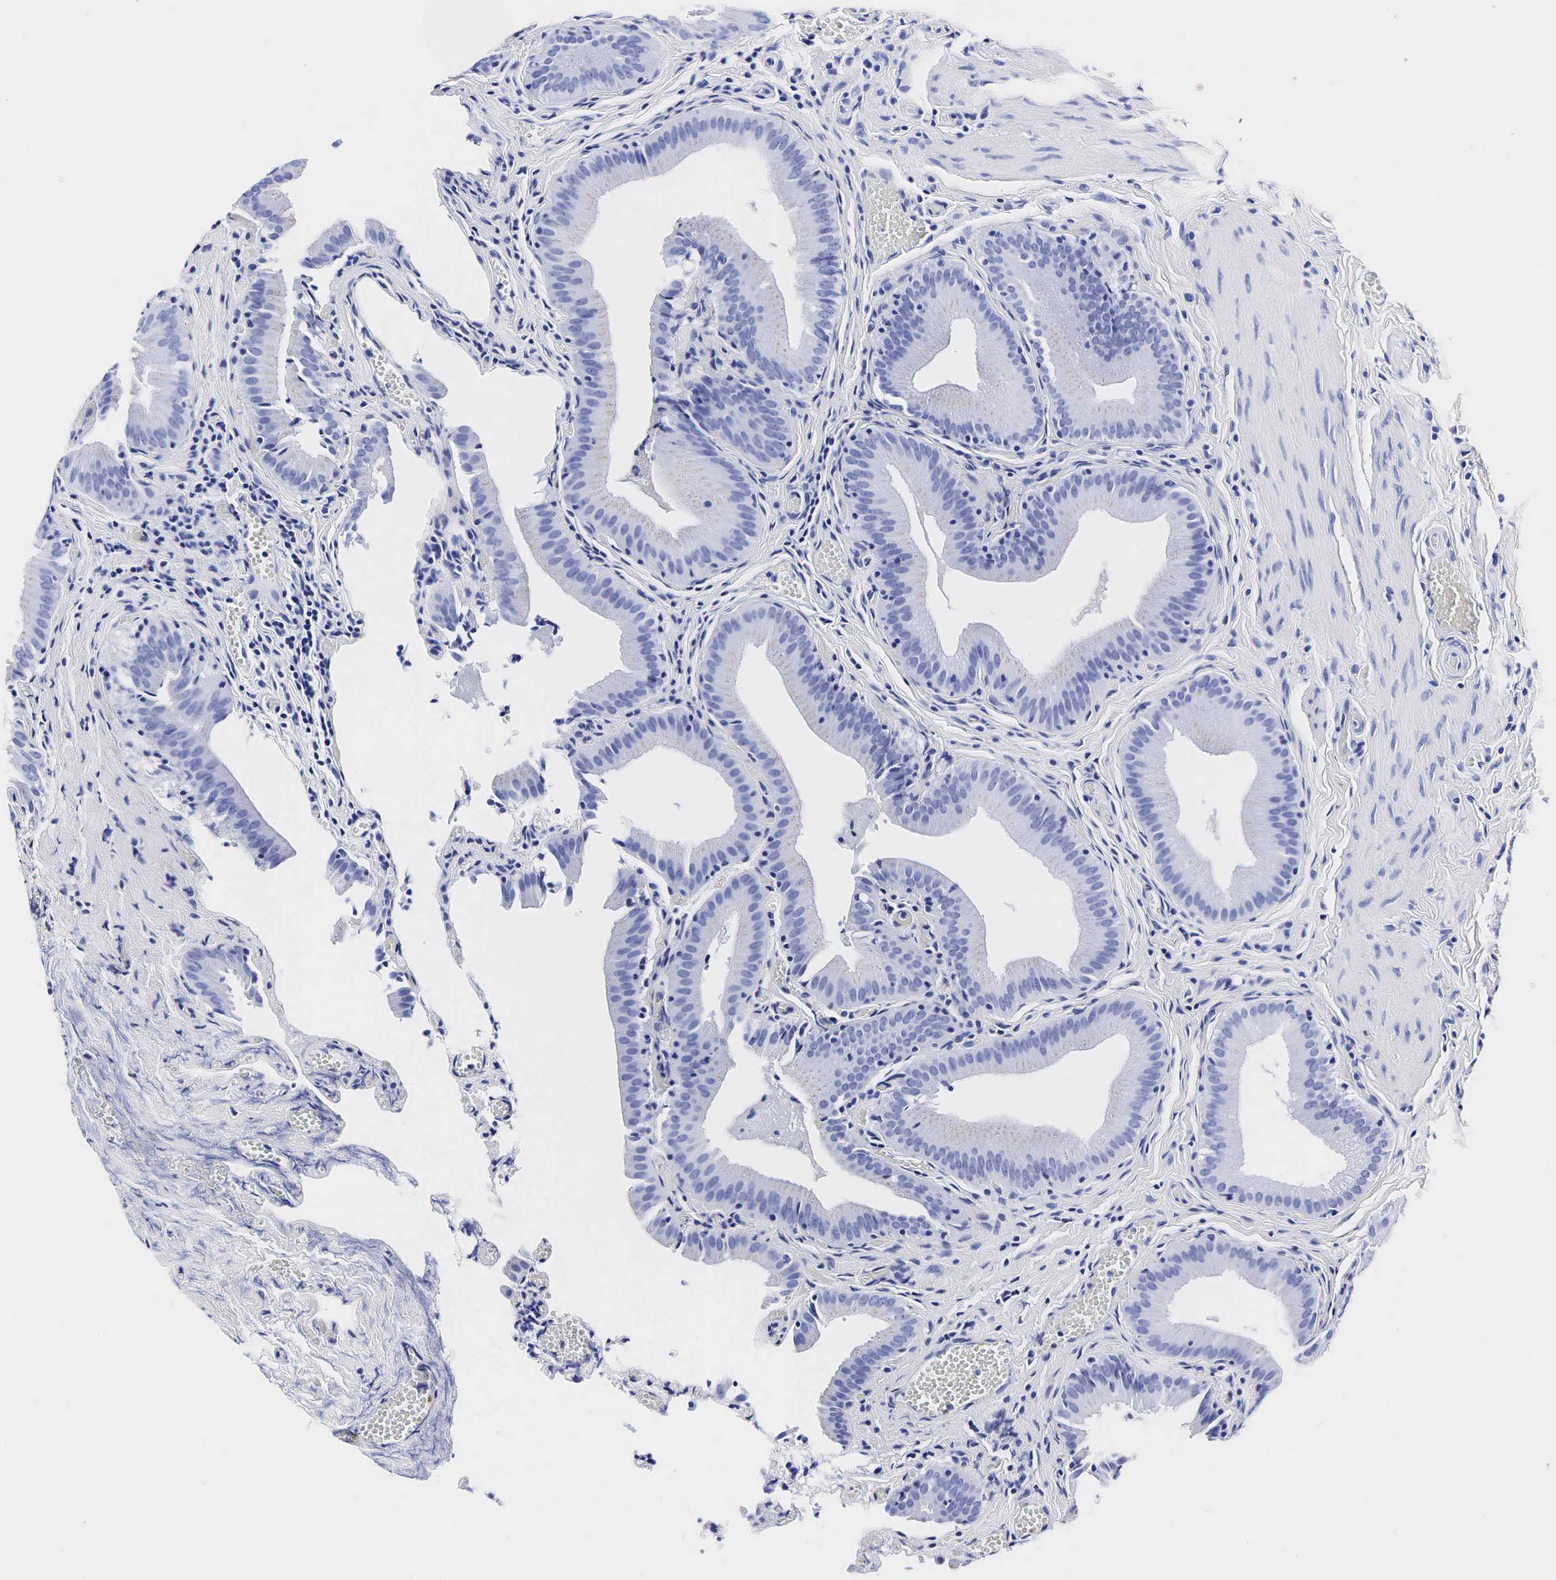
{"staining": {"intensity": "negative", "quantity": "none", "location": "none"}, "tissue": "gallbladder", "cell_type": "Glandular cells", "image_type": "normal", "snomed": [{"axis": "morphology", "description": "Normal tissue, NOS"}, {"axis": "topography", "description": "Gallbladder"}], "caption": "Image shows no protein expression in glandular cells of unremarkable gallbladder. (Brightfield microscopy of DAB IHC at high magnification).", "gene": "KLK3", "patient": {"sex": "female", "age": 44}}